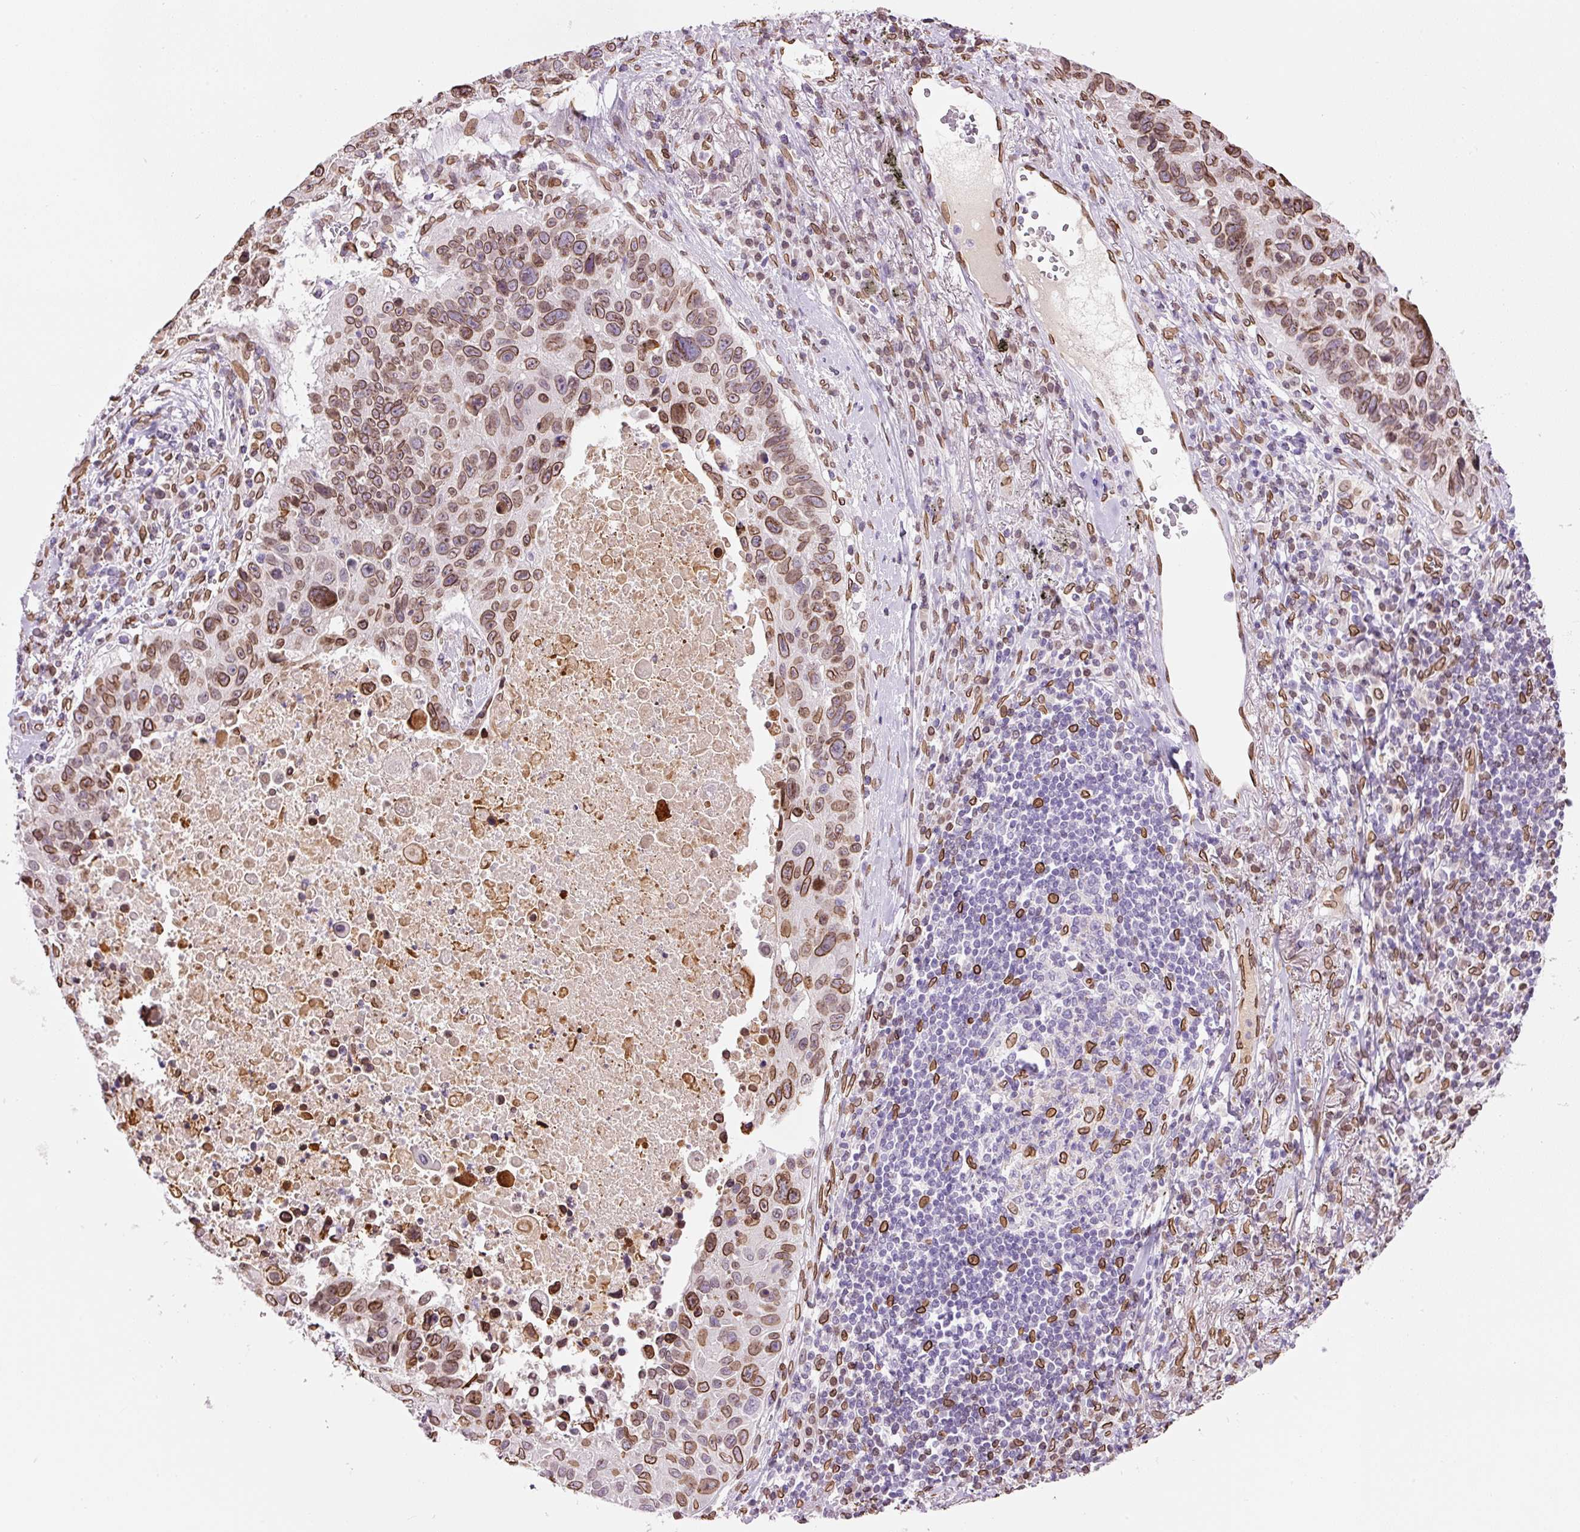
{"staining": {"intensity": "moderate", "quantity": ">75%", "location": "cytoplasmic/membranous,nuclear"}, "tissue": "lung cancer", "cell_type": "Tumor cells", "image_type": "cancer", "snomed": [{"axis": "morphology", "description": "Squamous cell carcinoma, NOS"}, {"axis": "topography", "description": "Lung"}], "caption": "Immunohistochemistry (IHC) (DAB) staining of lung cancer (squamous cell carcinoma) shows moderate cytoplasmic/membranous and nuclear protein expression in about >75% of tumor cells.", "gene": "ZNF224", "patient": {"sex": "male", "age": 66}}